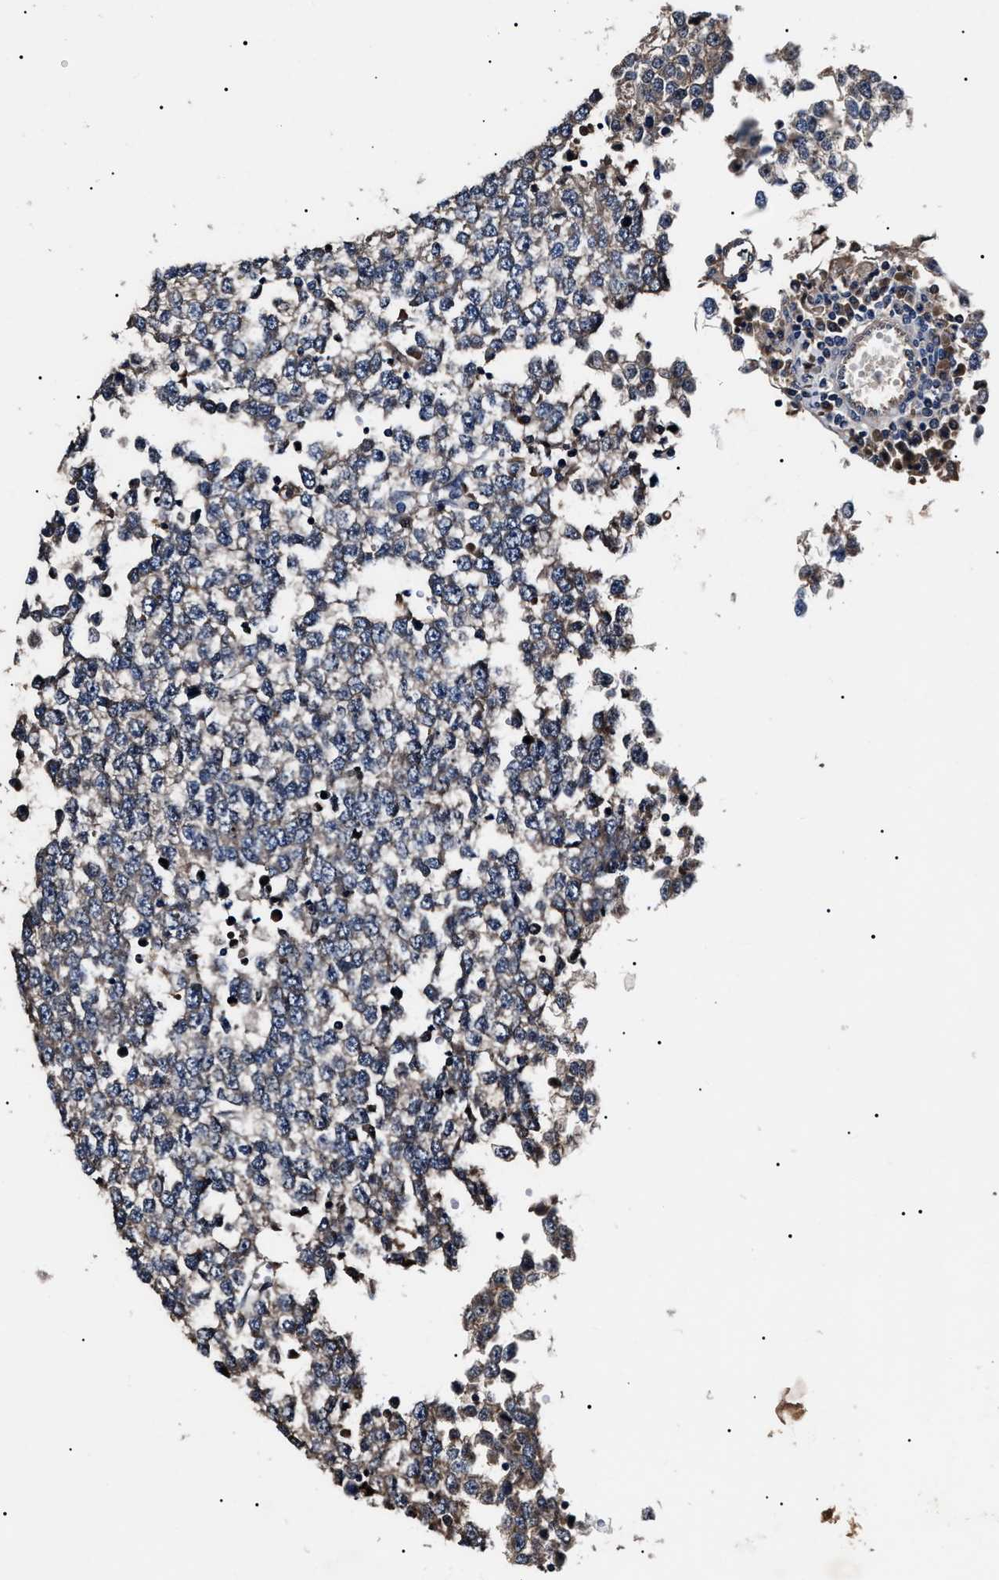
{"staining": {"intensity": "weak", "quantity": "<25%", "location": "cytoplasmic/membranous"}, "tissue": "testis cancer", "cell_type": "Tumor cells", "image_type": "cancer", "snomed": [{"axis": "morphology", "description": "Seminoma, NOS"}, {"axis": "topography", "description": "Testis"}], "caption": "This is an immunohistochemistry (IHC) micrograph of human testis cancer. There is no expression in tumor cells.", "gene": "IFT81", "patient": {"sex": "male", "age": 65}}